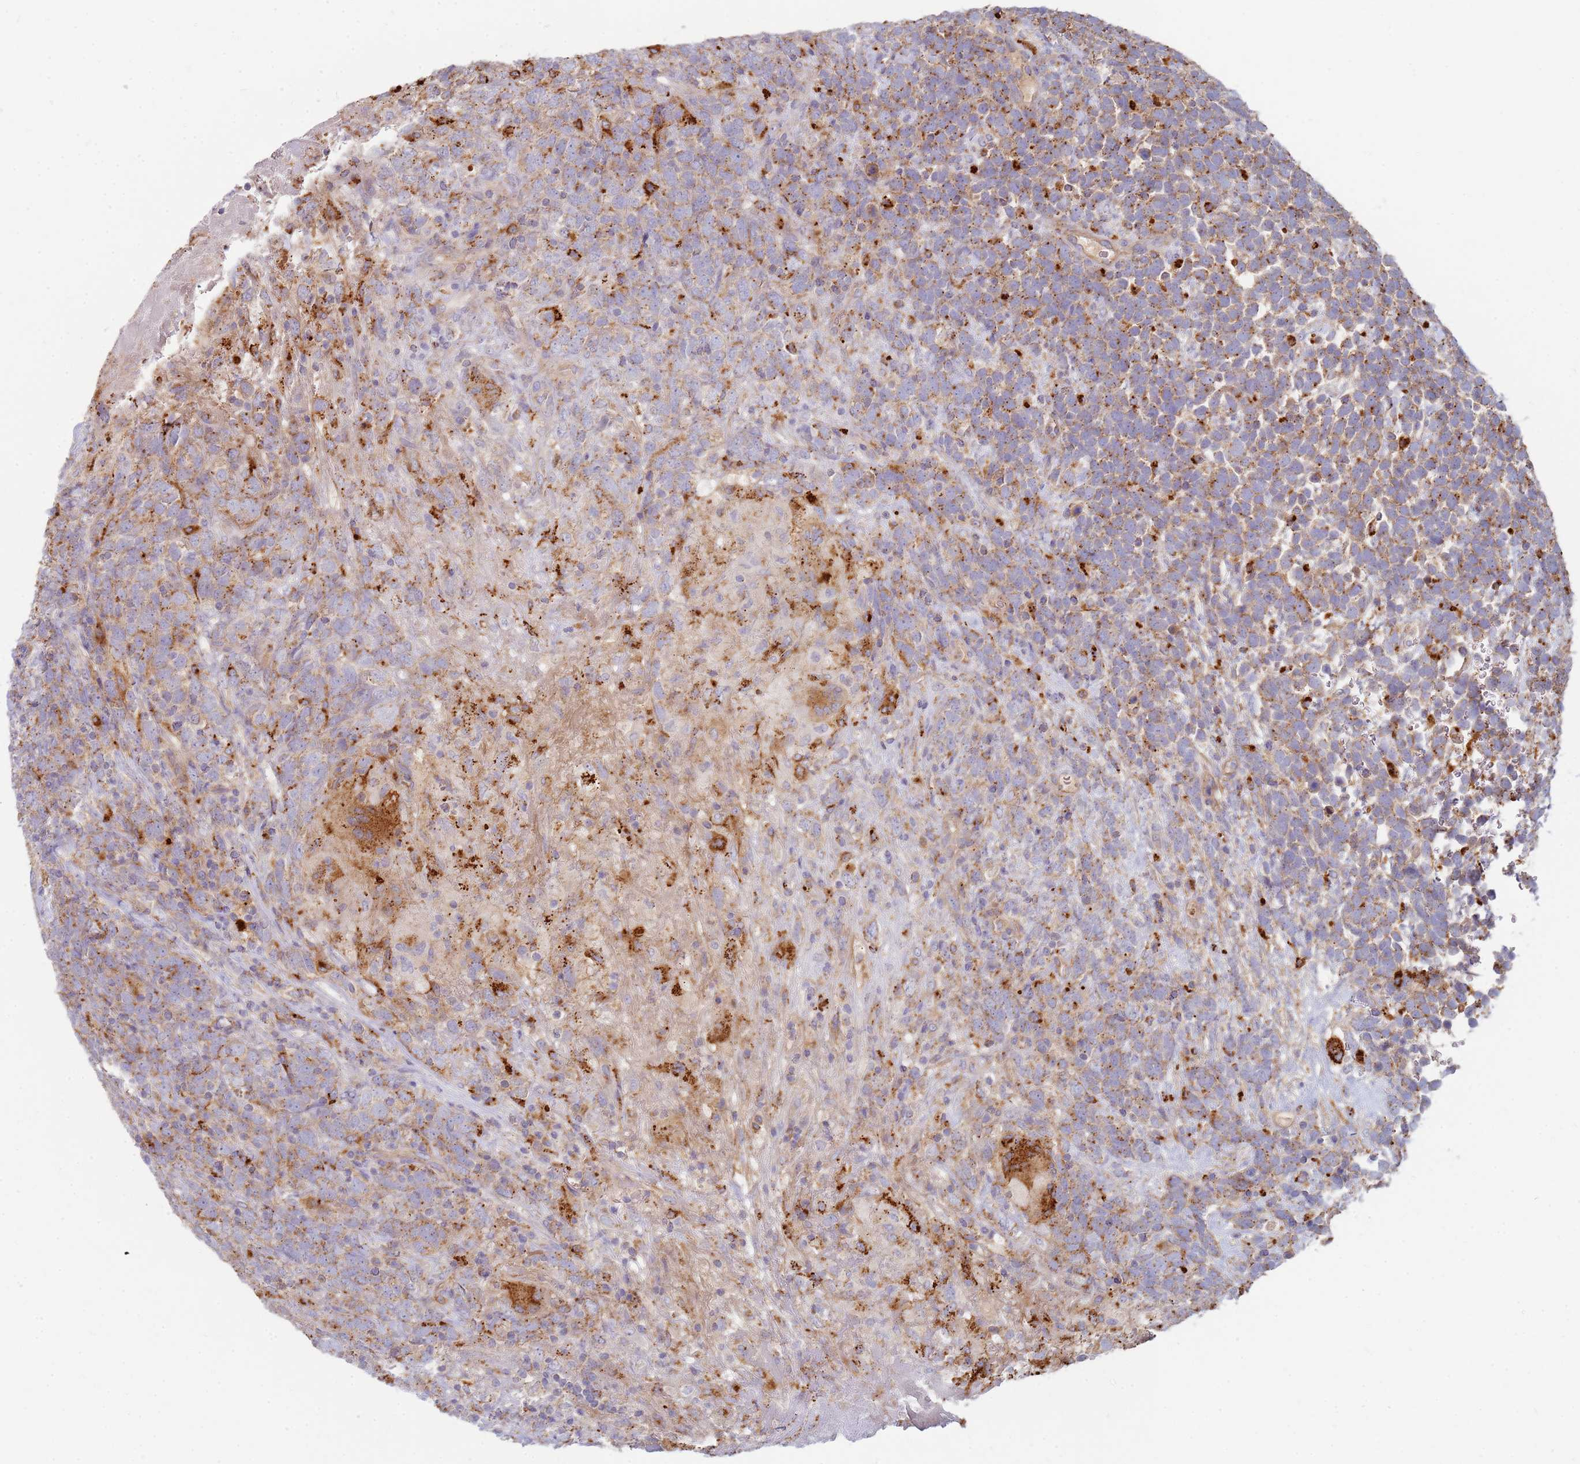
{"staining": {"intensity": "moderate", "quantity": "25%-75%", "location": "cytoplasmic/membranous"}, "tissue": "urothelial cancer", "cell_type": "Tumor cells", "image_type": "cancer", "snomed": [{"axis": "morphology", "description": "Urothelial carcinoma, High grade"}, {"axis": "topography", "description": "Urinary bladder"}], "caption": "DAB immunohistochemical staining of human urothelial cancer displays moderate cytoplasmic/membranous protein staining in approximately 25%-75% of tumor cells.", "gene": "TMEM229B", "patient": {"sex": "female", "age": 82}}